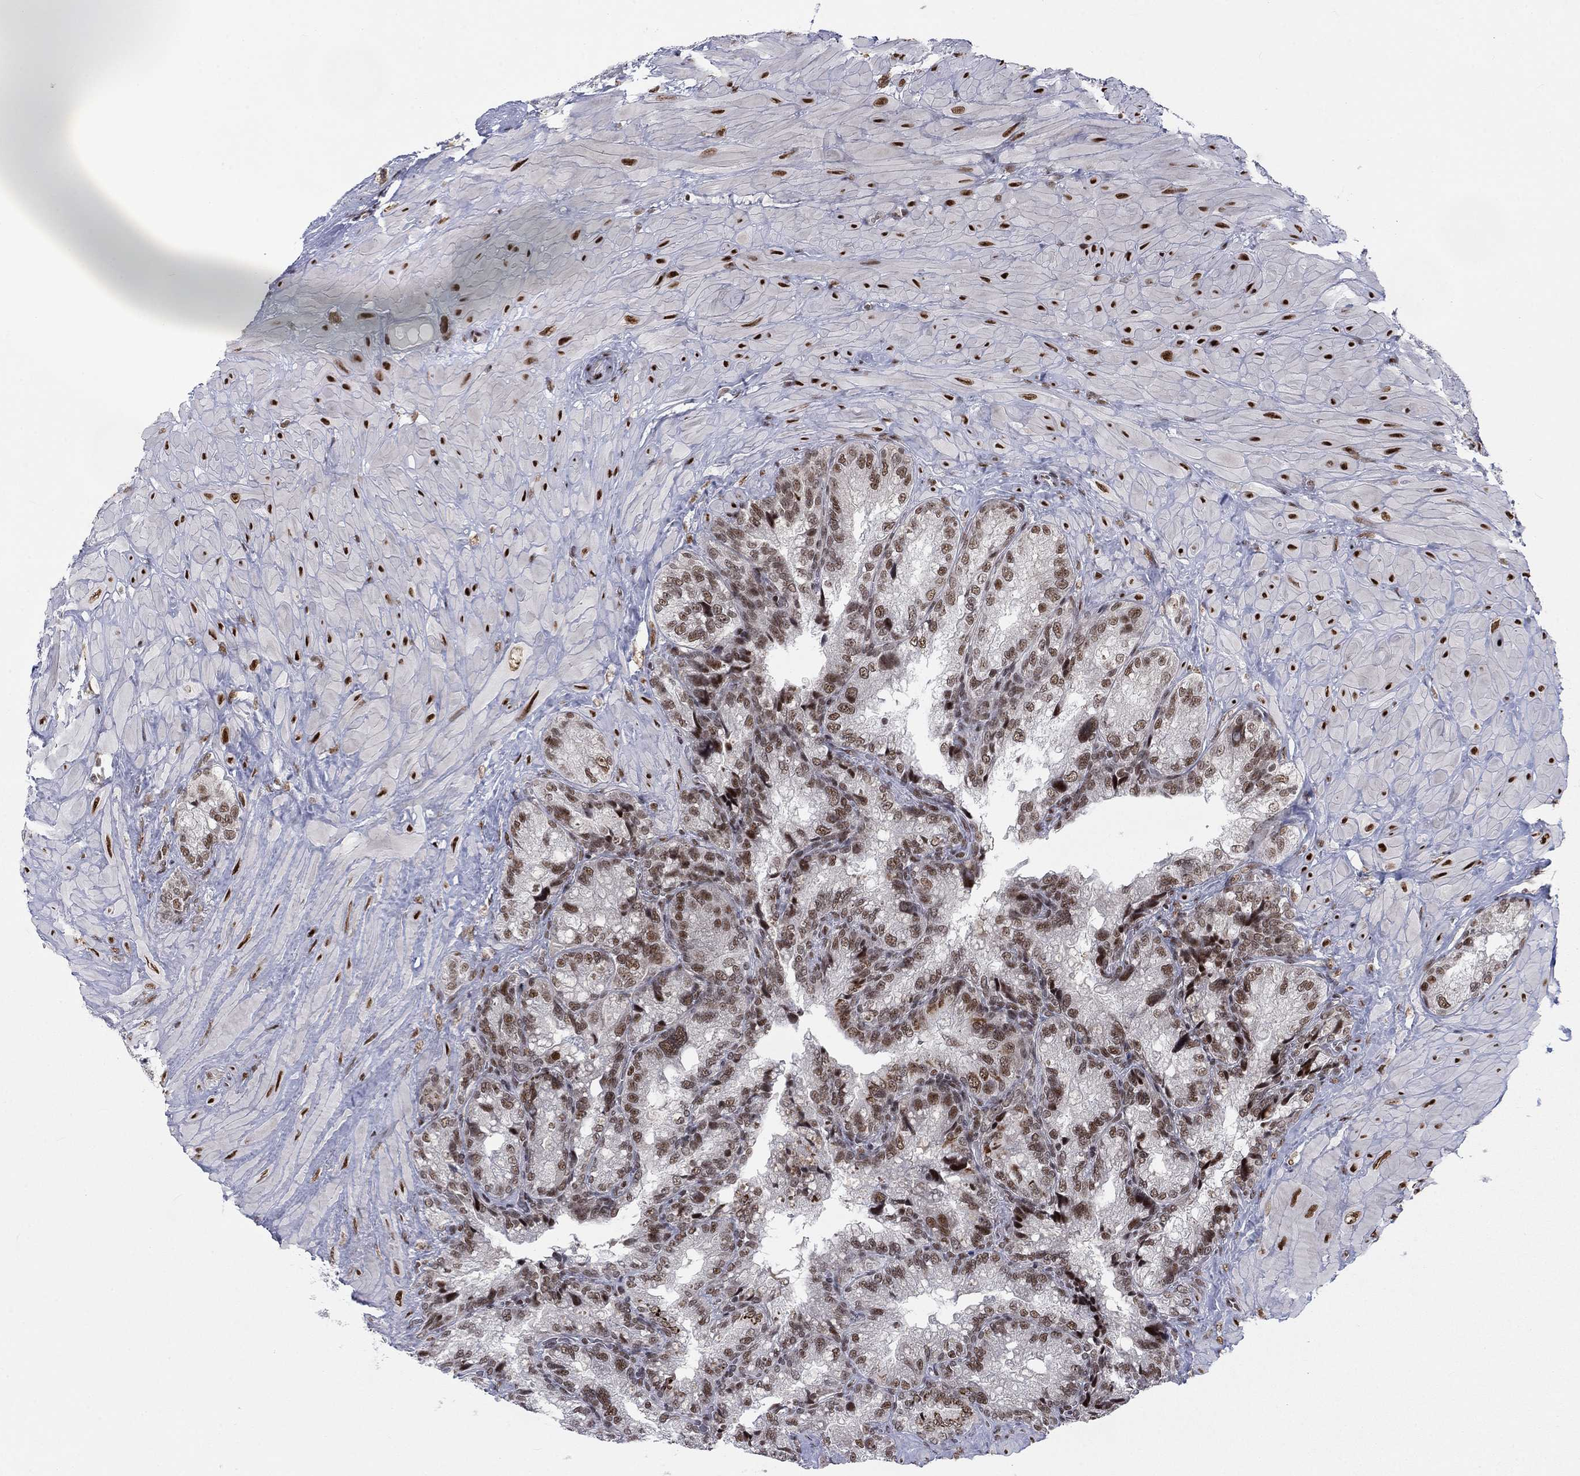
{"staining": {"intensity": "moderate", "quantity": ">75%", "location": "nuclear"}, "tissue": "prostate cancer", "cell_type": "Tumor cells", "image_type": "cancer", "snomed": [{"axis": "morphology", "description": "Adenocarcinoma, NOS"}, {"axis": "topography", "description": "Prostate and seminal vesicle, NOS"}], "caption": "Prostate adenocarcinoma stained with a brown dye displays moderate nuclear positive staining in approximately >75% of tumor cells.", "gene": "FYTTD1", "patient": {"sex": "male", "age": 62}}